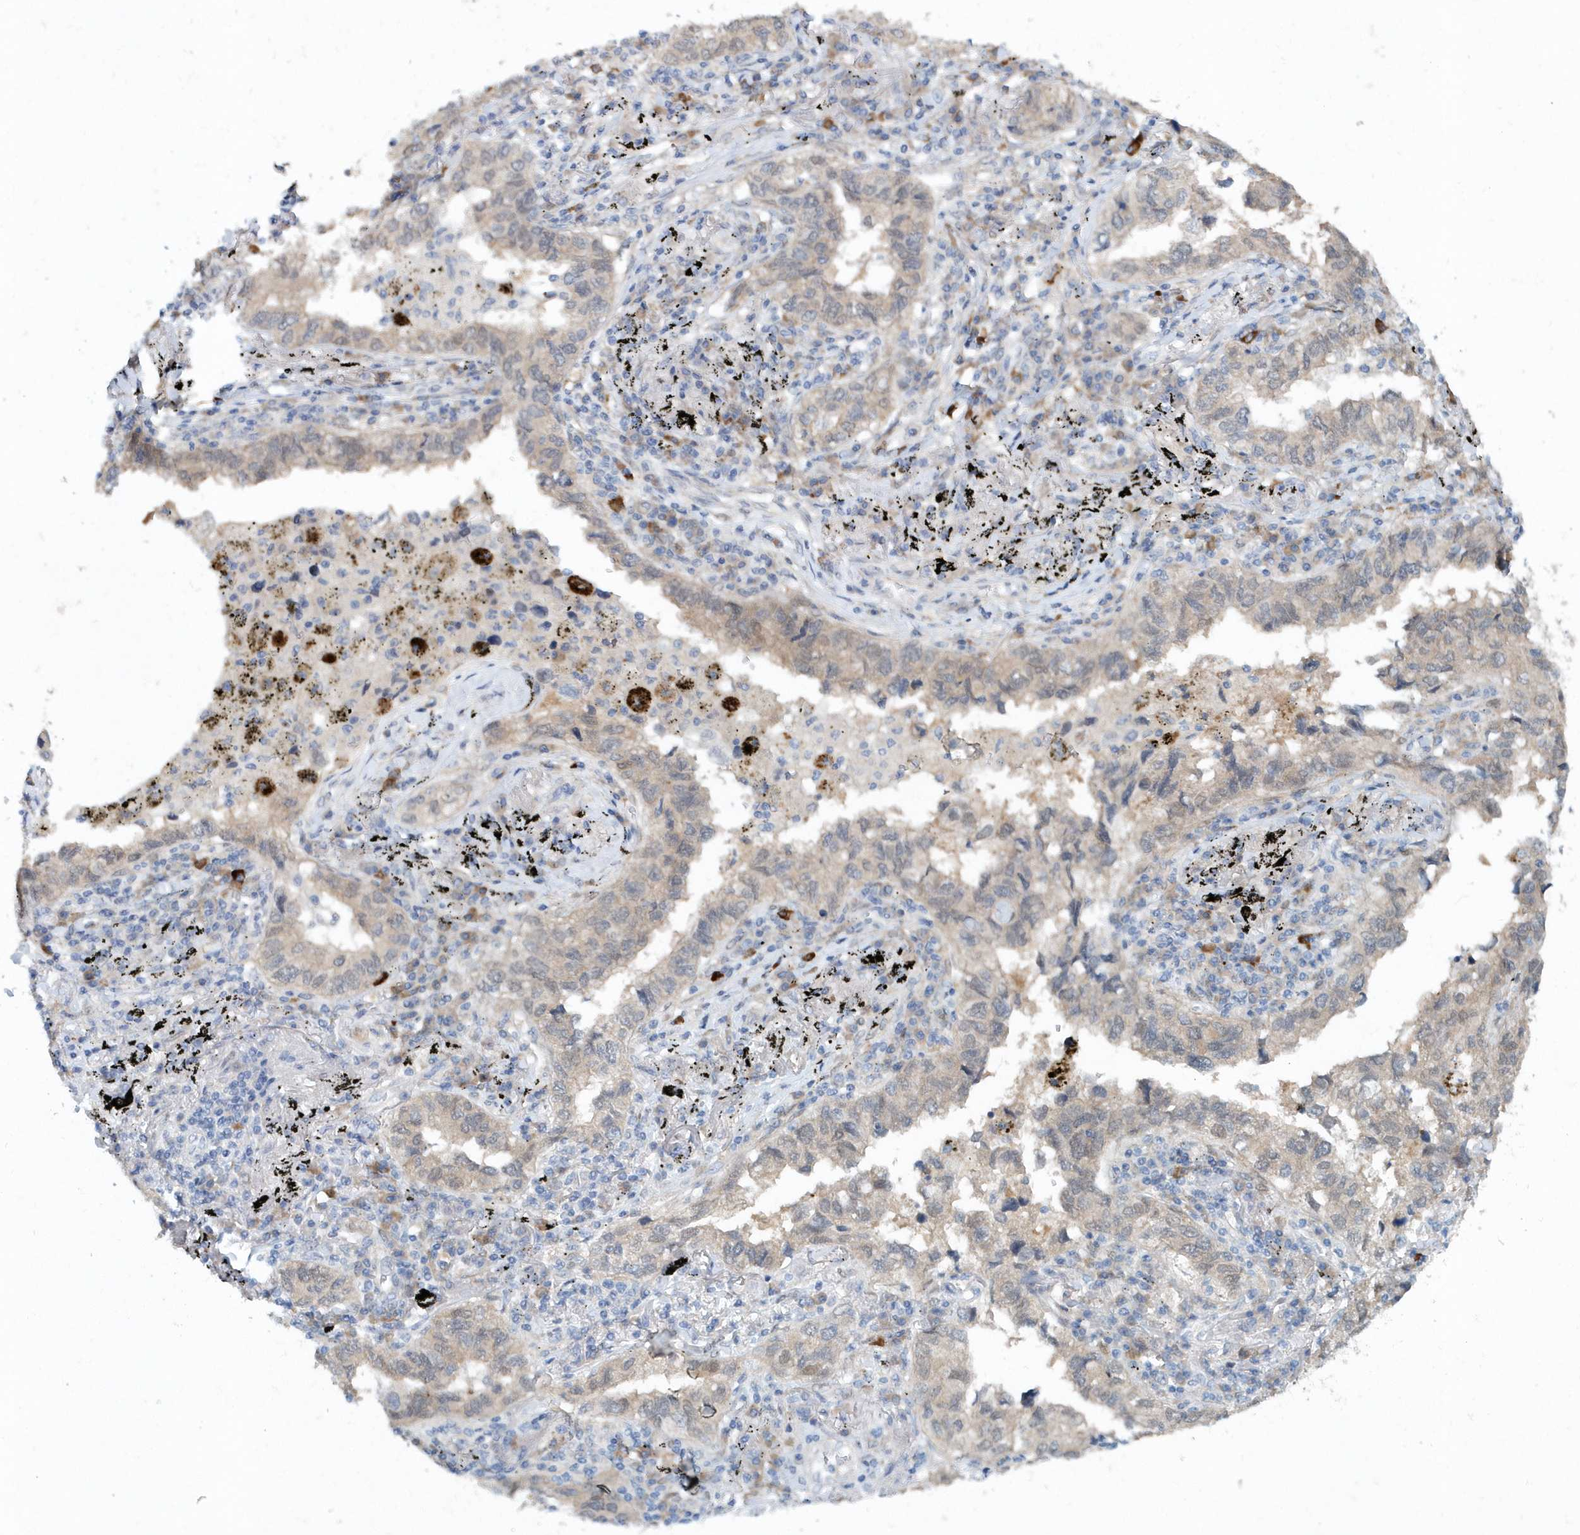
{"staining": {"intensity": "weak", "quantity": "<25%", "location": "cytoplasmic/membranous"}, "tissue": "lung cancer", "cell_type": "Tumor cells", "image_type": "cancer", "snomed": [{"axis": "morphology", "description": "Adenocarcinoma, NOS"}, {"axis": "topography", "description": "Lung"}], "caption": "Tumor cells show no significant staining in adenocarcinoma (lung).", "gene": "PFN2", "patient": {"sex": "male", "age": 65}}